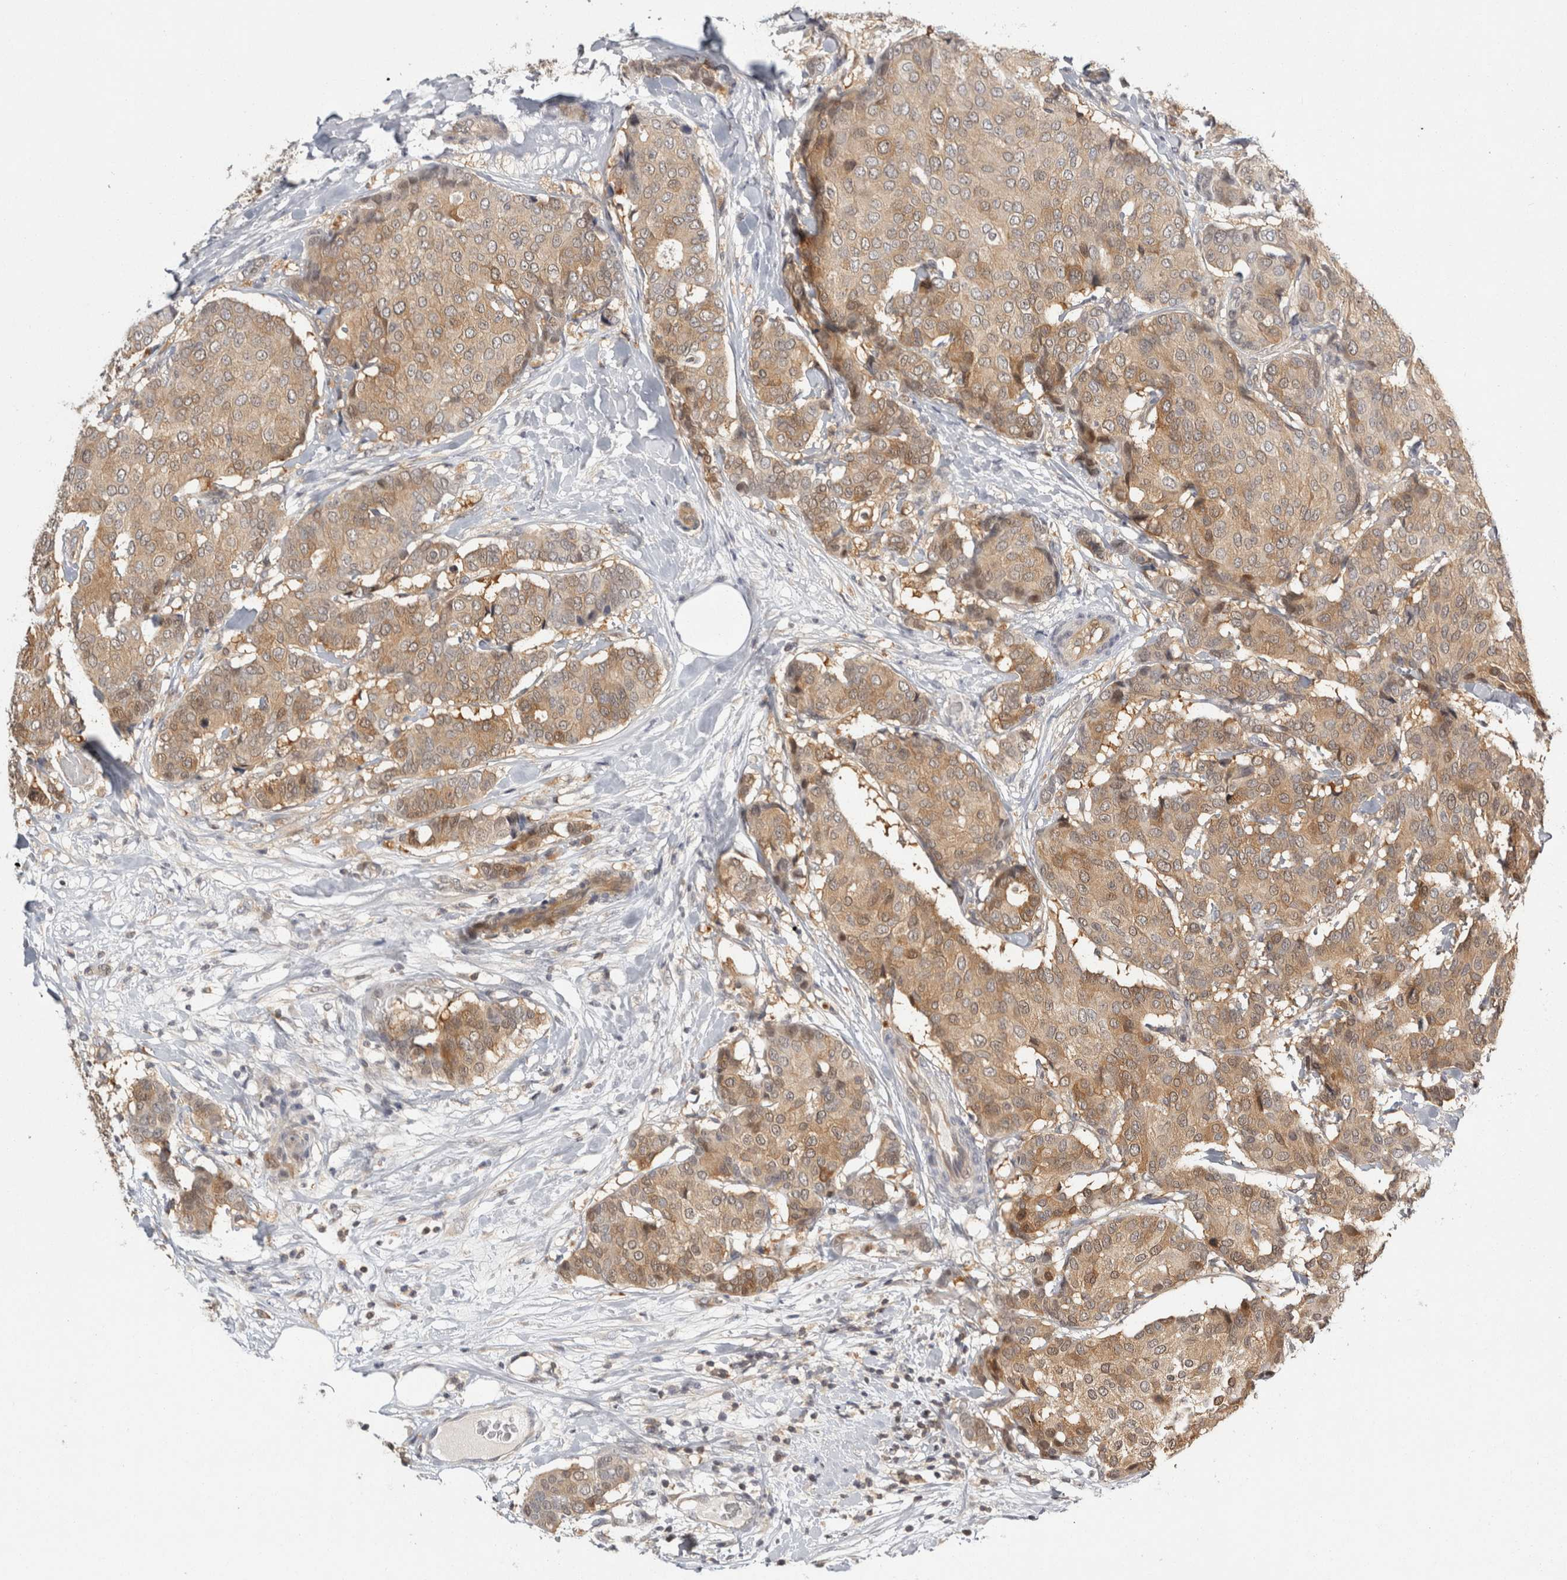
{"staining": {"intensity": "weak", "quantity": ">75%", "location": "cytoplasmic/membranous"}, "tissue": "breast cancer", "cell_type": "Tumor cells", "image_type": "cancer", "snomed": [{"axis": "morphology", "description": "Duct carcinoma"}, {"axis": "topography", "description": "Breast"}], "caption": "Breast cancer (intraductal carcinoma) stained for a protein (brown) exhibits weak cytoplasmic/membranous positive positivity in approximately >75% of tumor cells.", "gene": "ACAT2", "patient": {"sex": "female", "age": 75}}